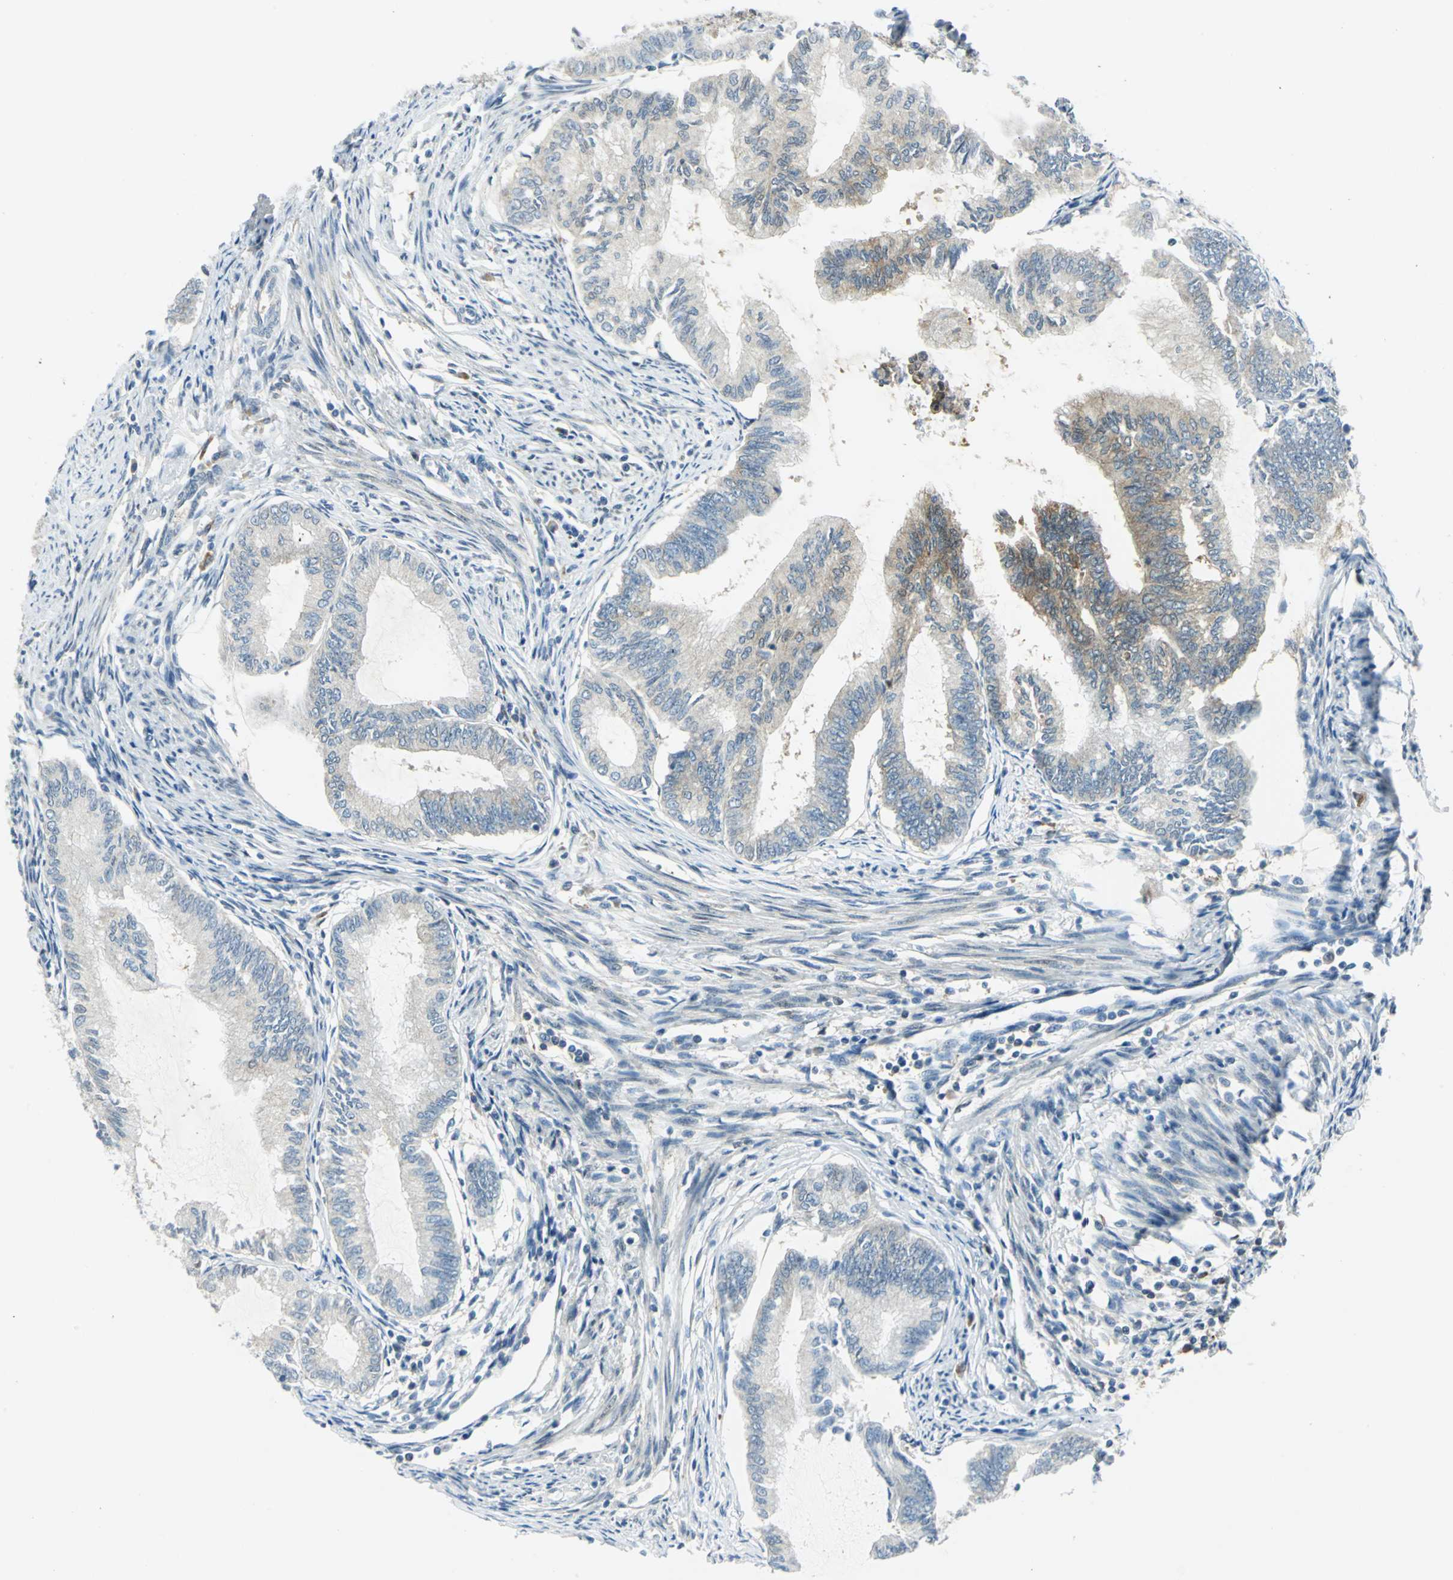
{"staining": {"intensity": "moderate", "quantity": "<25%", "location": "cytoplasmic/membranous"}, "tissue": "endometrial cancer", "cell_type": "Tumor cells", "image_type": "cancer", "snomed": [{"axis": "morphology", "description": "Adenocarcinoma, NOS"}, {"axis": "topography", "description": "Endometrium"}], "caption": "High-magnification brightfield microscopy of adenocarcinoma (endometrial) stained with DAB (brown) and counterstained with hematoxylin (blue). tumor cells exhibit moderate cytoplasmic/membranous staining is present in about<25% of cells. The staining was performed using DAB to visualize the protein expression in brown, while the nuclei were stained in blue with hematoxylin (Magnification: 20x).", "gene": "ALDOA", "patient": {"sex": "female", "age": 86}}